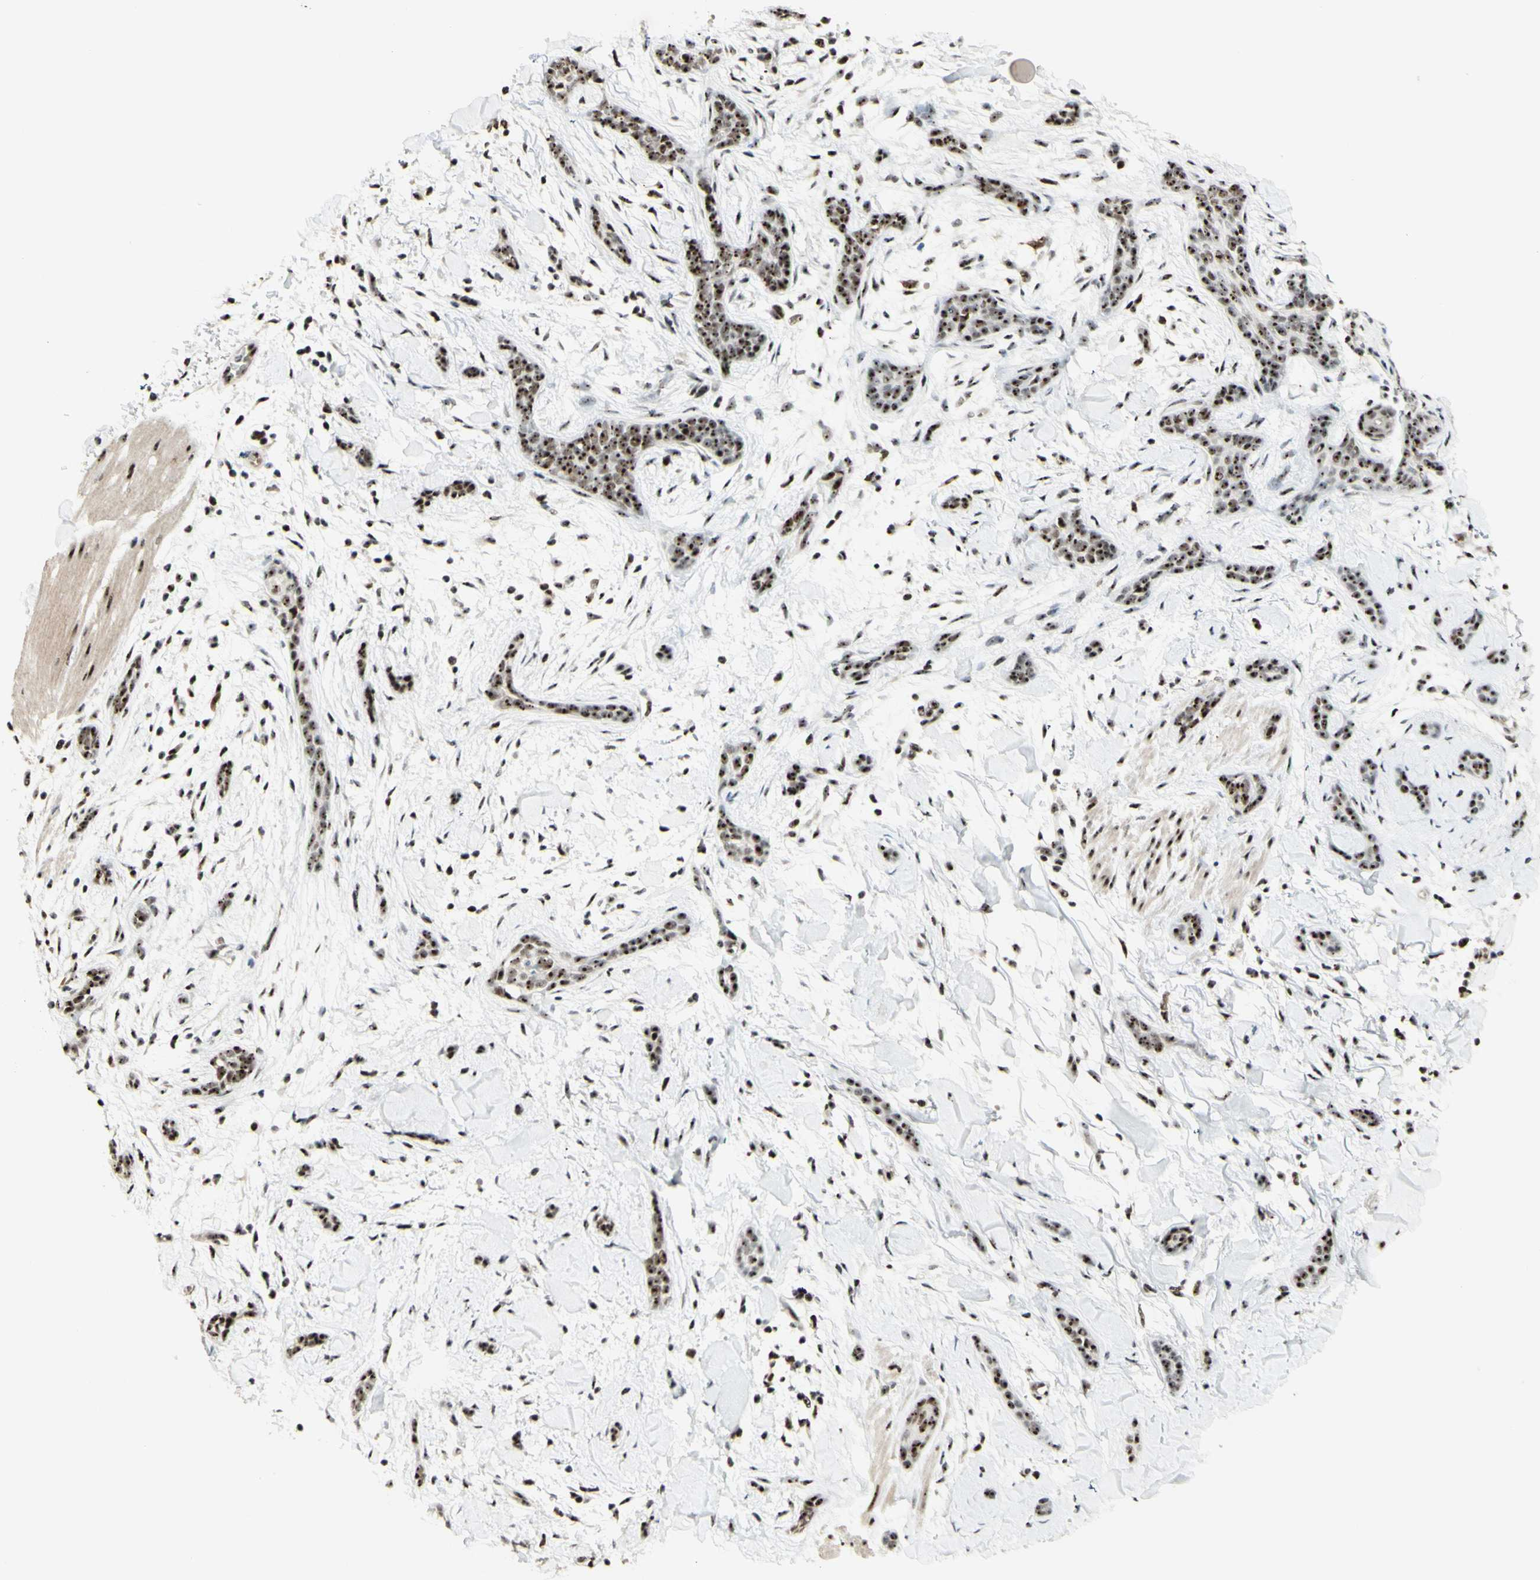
{"staining": {"intensity": "strong", "quantity": ">75%", "location": "nuclear"}, "tissue": "skin cancer", "cell_type": "Tumor cells", "image_type": "cancer", "snomed": [{"axis": "morphology", "description": "Basal cell carcinoma"}, {"axis": "morphology", "description": "Adnexal tumor, benign"}, {"axis": "topography", "description": "Skin"}], "caption": "Skin cancer stained with immunohistochemistry (IHC) exhibits strong nuclear staining in approximately >75% of tumor cells.", "gene": "DHX9", "patient": {"sex": "female", "age": 42}}